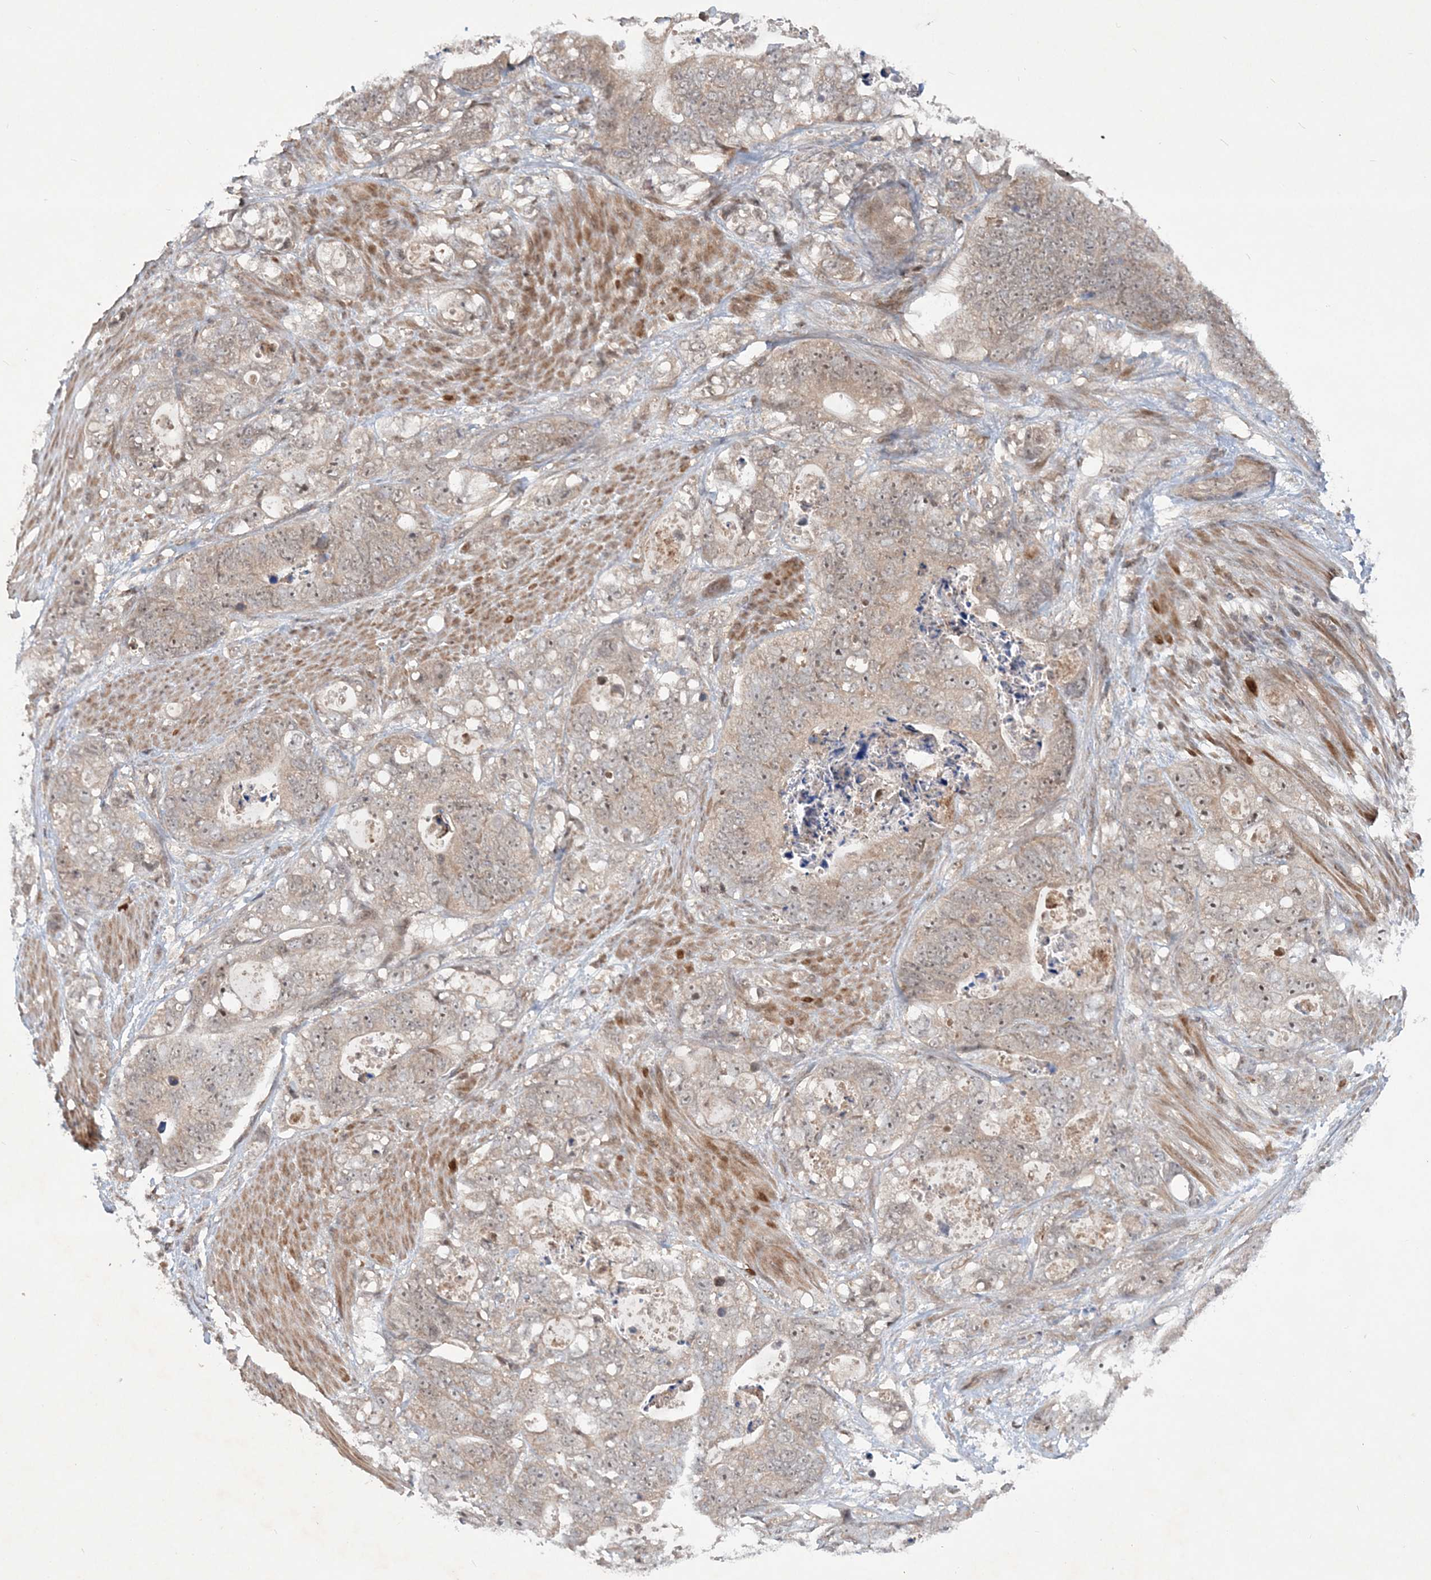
{"staining": {"intensity": "weak", "quantity": "25%-75%", "location": "nuclear"}, "tissue": "stomach cancer", "cell_type": "Tumor cells", "image_type": "cancer", "snomed": [{"axis": "morphology", "description": "Normal tissue, NOS"}, {"axis": "morphology", "description": "Adenocarcinoma, NOS"}, {"axis": "topography", "description": "Stomach"}], "caption": "This image demonstrates IHC staining of stomach cancer, with low weak nuclear expression in about 25%-75% of tumor cells.", "gene": "UBR3", "patient": {"sex": "female", "age": 89}}